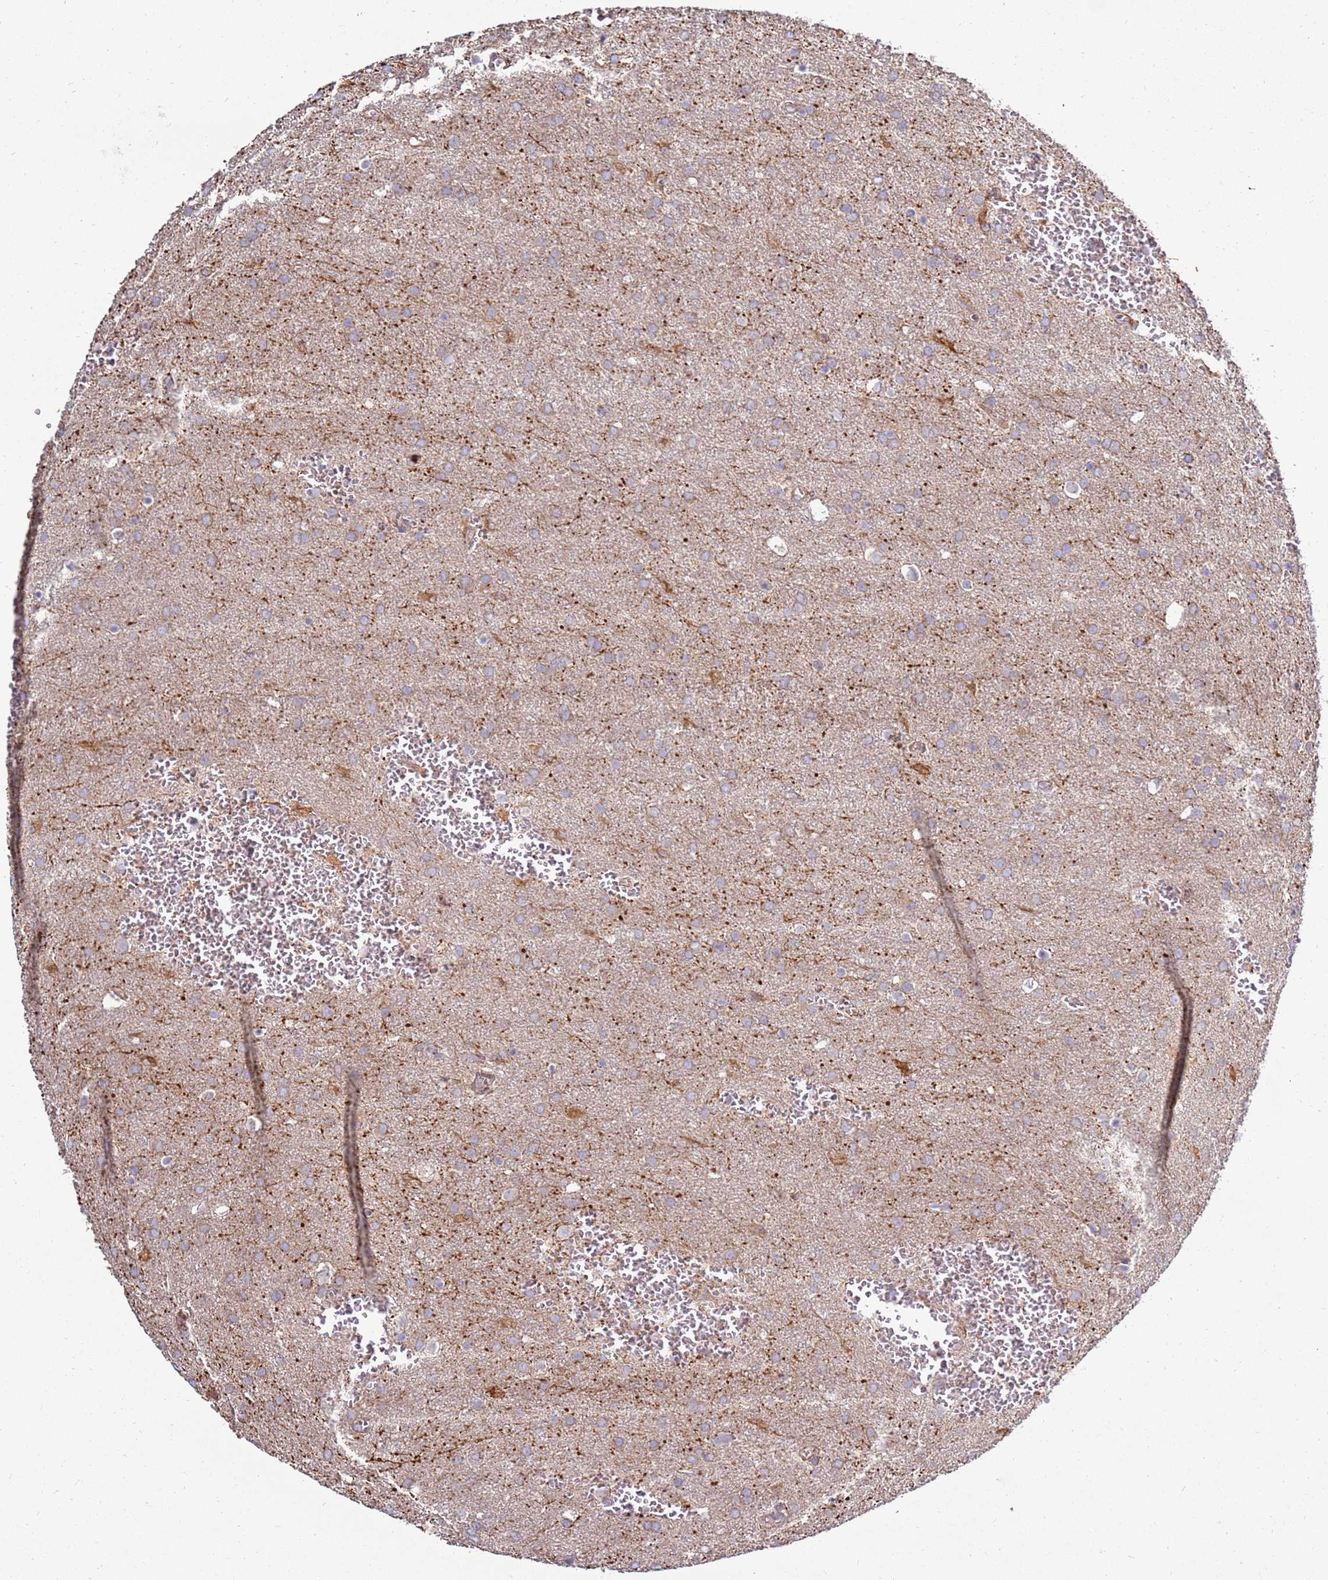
{"staining": {"intensity": "negative", "quantity": "none", "location": "none"}, "tissue": "glioma", "cell_type": "Tumor cells", "image_type": "cancer", "snomed": [{"axis": "morphology", "description": "Glioma, malignant, Low grade"}, {"axis": "topography", "description": "Brain"}], "caption": "DAB immunohistochemical staining of malignant glioma (low-grade) shows no significant expression in tumor cells.", "gene": "TRAPPC4", "patient": {"sex": "female", "age": 32}}